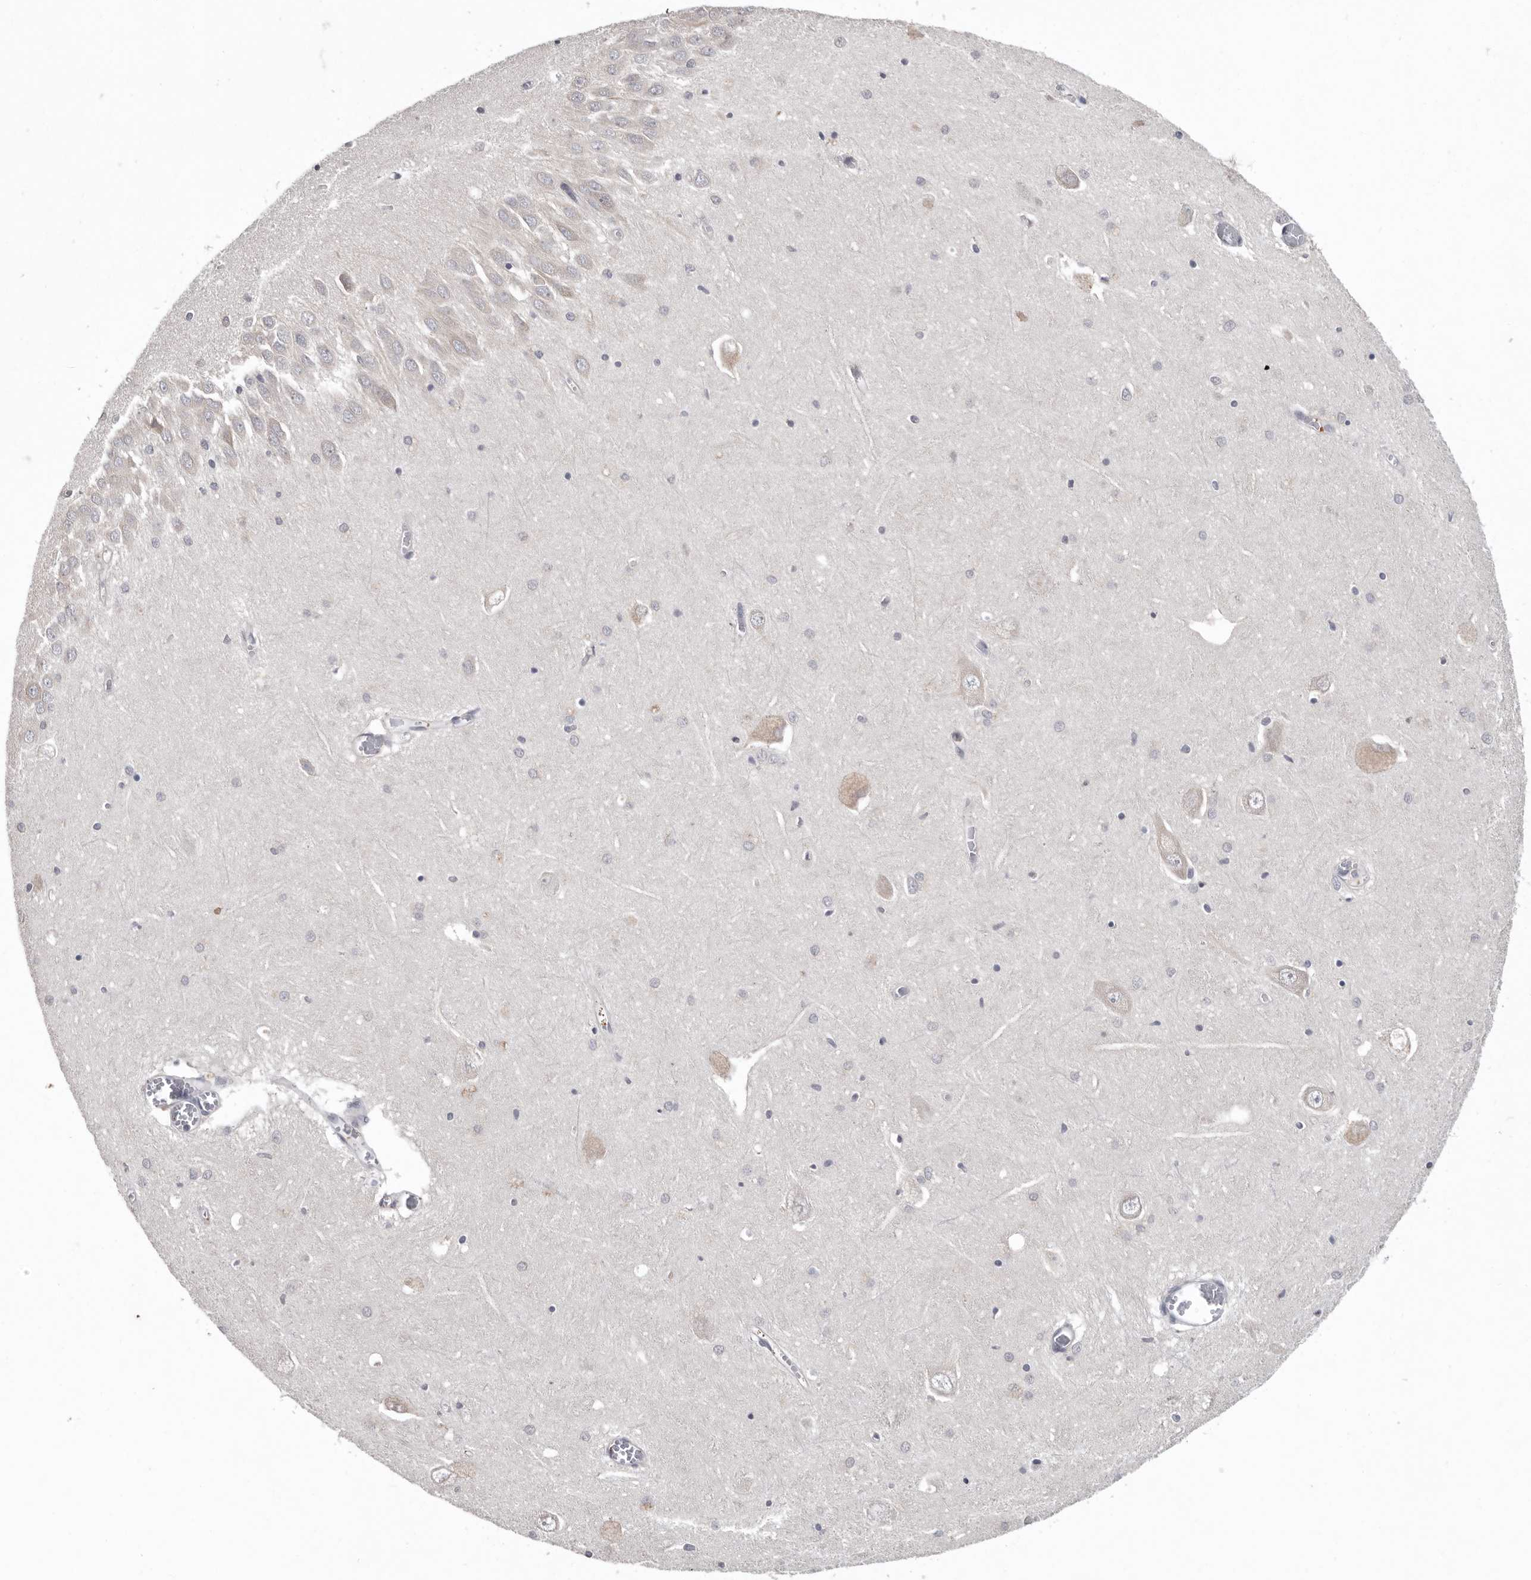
{"staining": {"intensity": "negative", "quantity": "none", "location": "none"}, "tissue": "hippocampus", "cell_type": "Glial cells", "image_type": "normal", "snomed": [{"axis": "morphology", "description": "Normal tissue, NOS"}, {"axis": "topography", "description": "Hippocampus"}], "caption": "DAB immunohistochemical staining of unremarkable hippocampus displays no significant staining in glial cells.", "gene": "RALGPS2", "patient": {"sex": "male", "age": 70}}